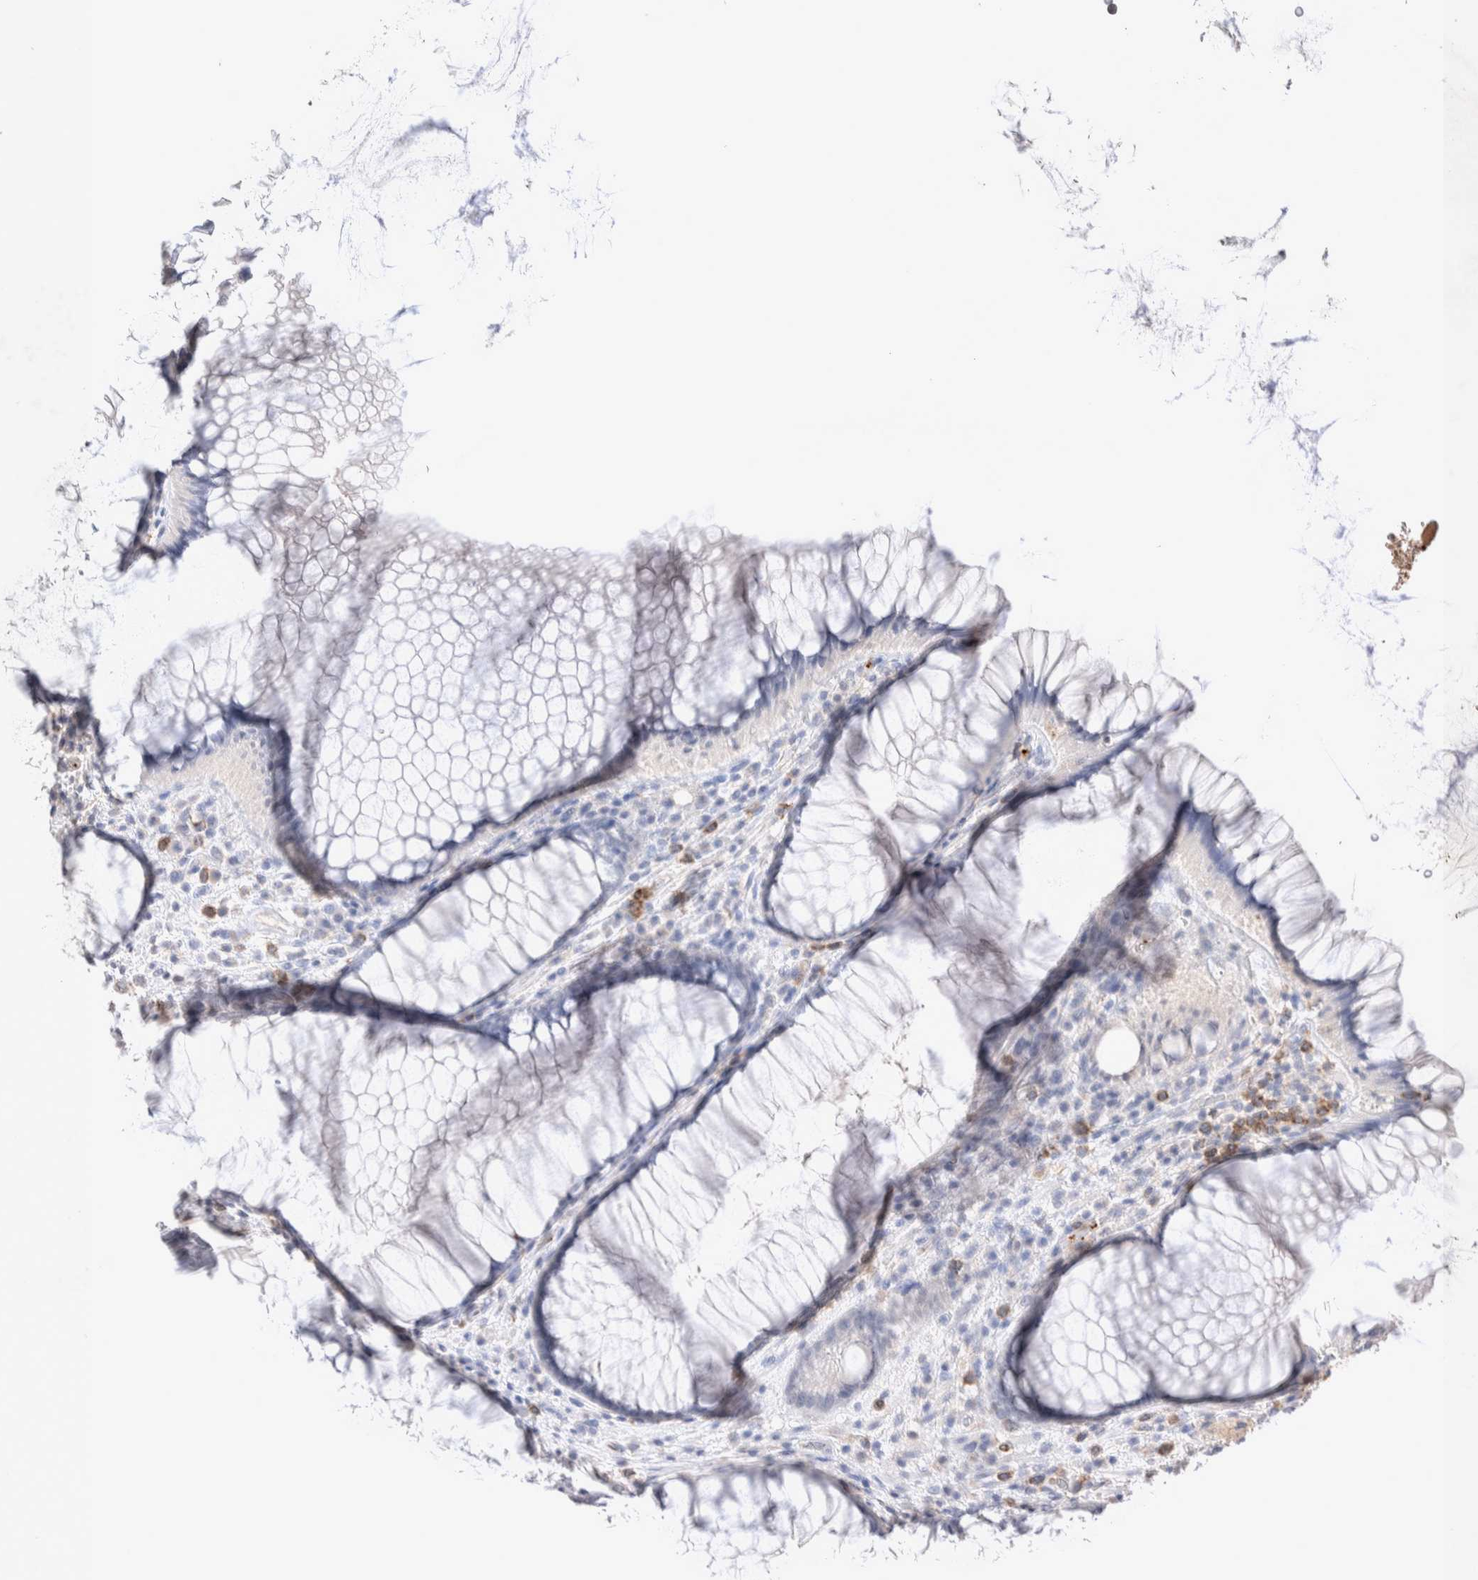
{"staining": {"intensity": "negative", "quantity": "none", "location": "none"}, "tissue": "rectum", "cell_type": "Glandular cells", "image_type": "normal", "snomed": [{"axis": "morphology", "description": "Normal tissue, NOS"}, {"axis": "topography", "description": "Rectum"}], "caption": "Histopathology image shows no significant protein positivity in glandular cells of unremarkable rectum.", "gene": "FFAR2", "patient": {"sex": "male", "age": 51}}